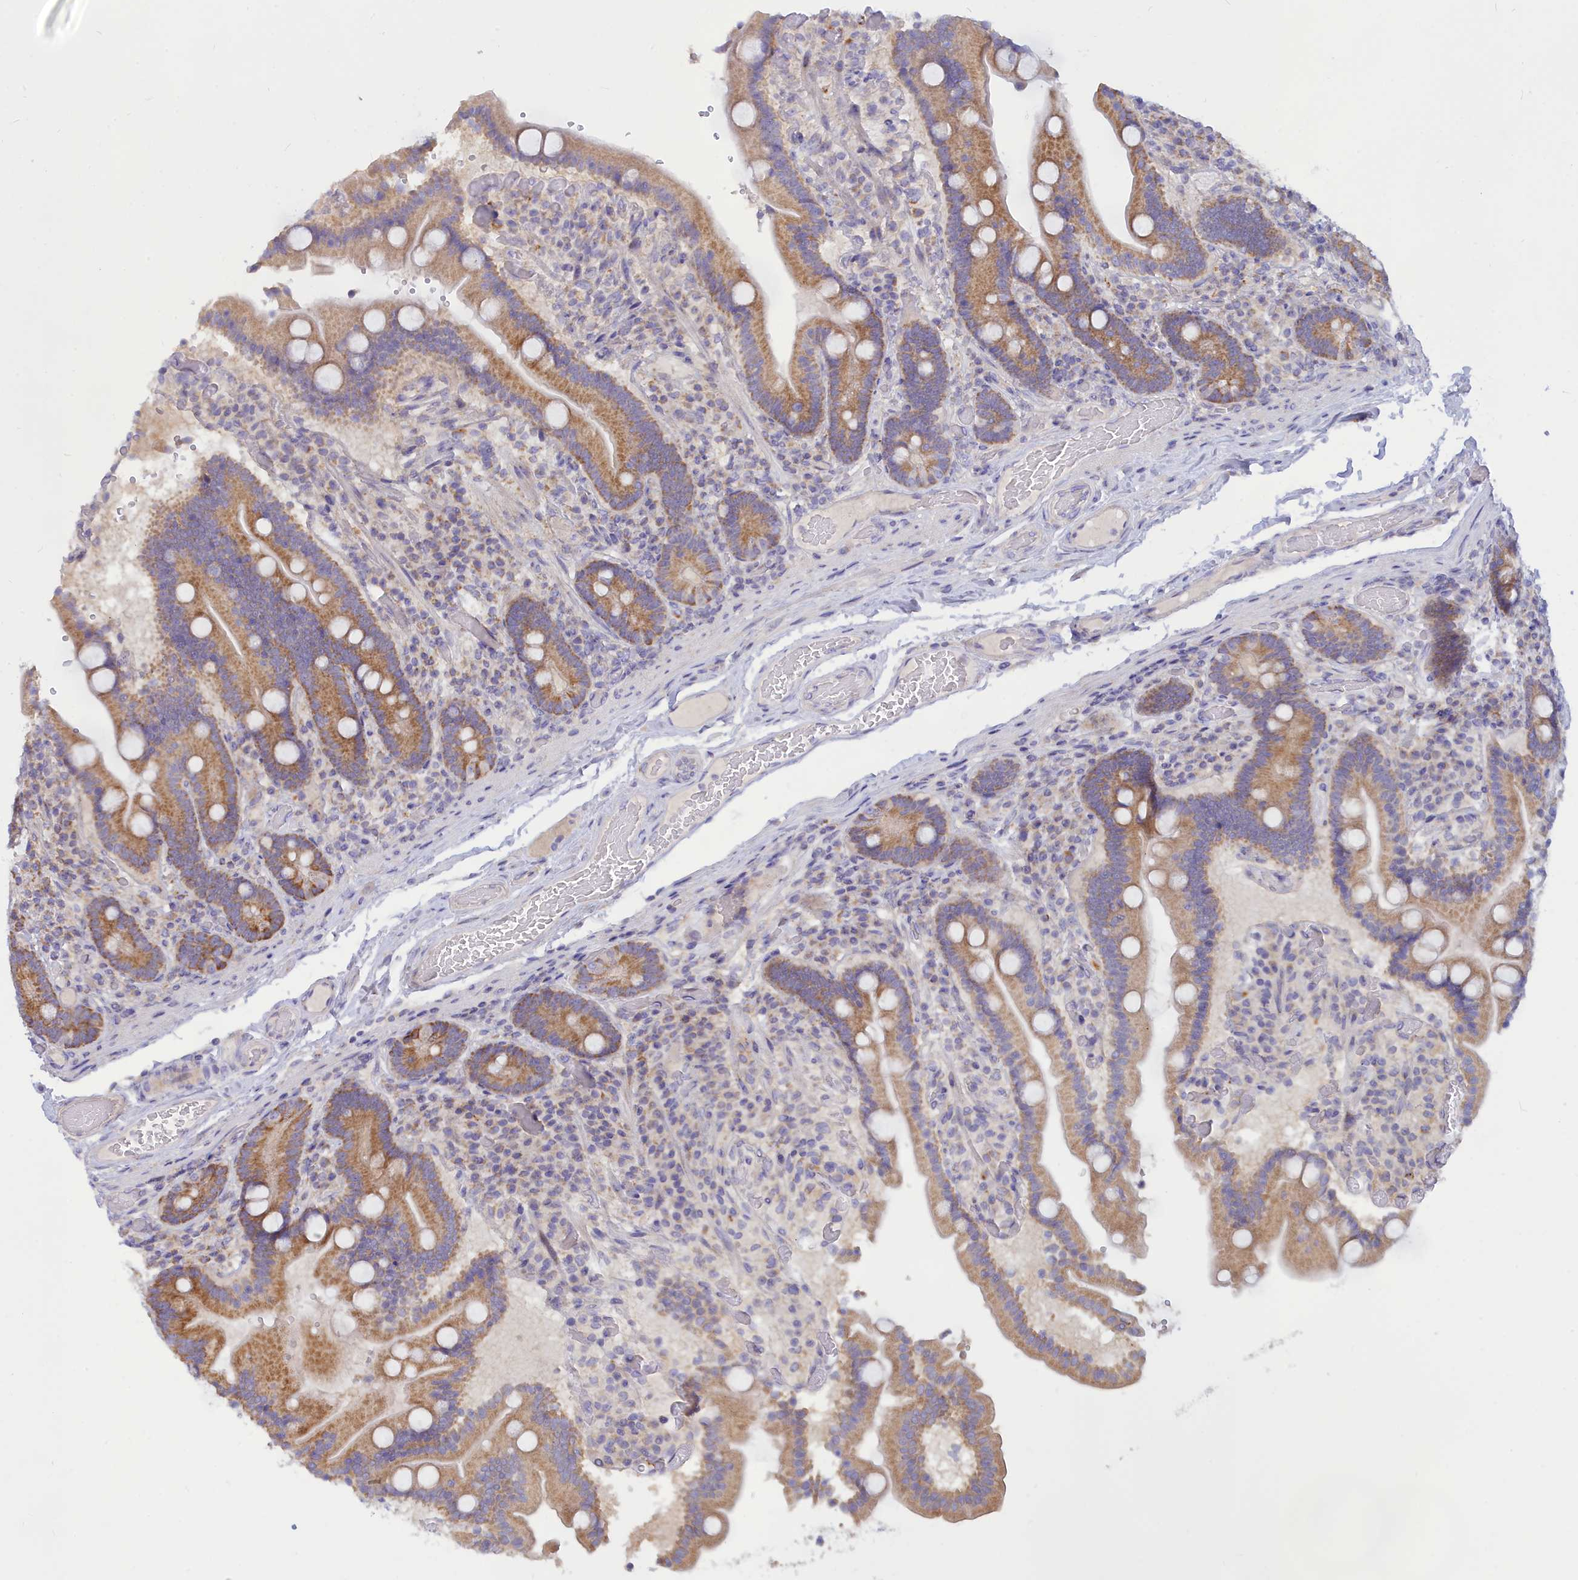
{"staining": {"intensity": "moderate", "quantity": ">75%", "location": "cytoplasmic/membranous"}, "tissue": "duodenum", "cell_type": "Glandular cells", "image_type": "normal", "snomed": [{"axis": "morphology", "description": "Normal tissue, NOS"}, {"axis": "topography", "description": "Duodenum"}], "caption": "IHC staining of normal duodenum, which exhibits medium levels of moderate cytoplasmic/membranous staining in about >75% of glandular cells indicating moderate cytoplasmic/membranous protein expression. The staining was performed using DAB (3,3'-diaminobenzidine) (brown) for protein detection and nuclei were counterstained in hematoxylin (blue).", "gene": "TMEM30B", "patient": {"sex": "female", "age": 62}}